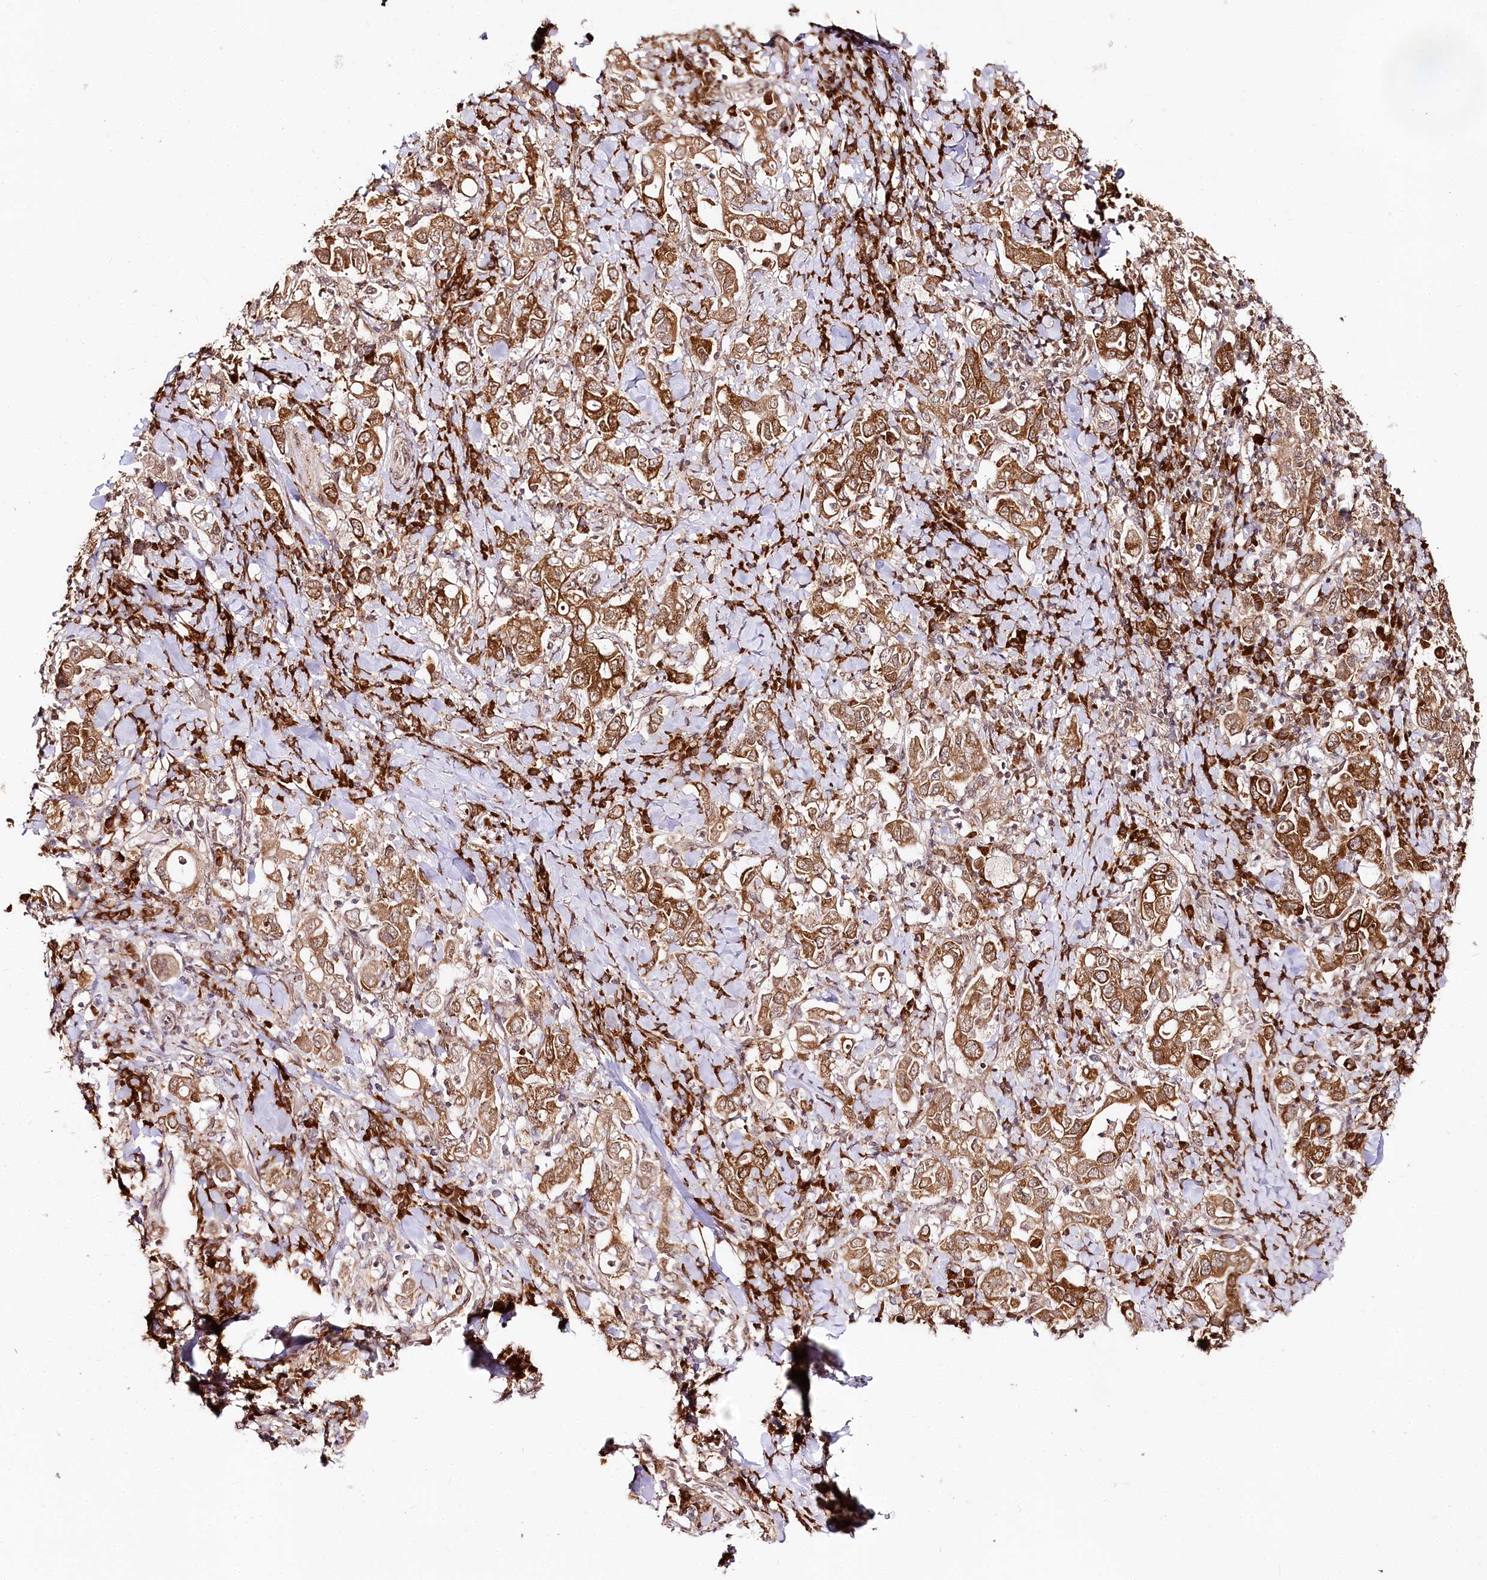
{"staining": {"intensity": "moderate", "quantity": ">75%", "location": "cytoplasmic/membranous"}, "tissue": "stomach cancer", "cell_type": "Tumor cells", "image_type": "cancer", "snomed": [{"axis": "morphology", "description": "Adenocarcinoma, NOS"}, {"axis": "topography", "description": "Stomach, upper"}], "caption": "Stomach cancer (adenocarcinoma) tissue reveals moderate cytoplasmic/membranous positivity in approximately >75% of tumor cells, visualized by immunohistochemistry. The staining was performed using DAB (3,3'-diaminobenzidine) to visualize the protein expression in brown, while the nuclei were stained in blue with hematoxylin (Magnification: 20x).", "gene": "ENSG00000144785", "patient": {"sex": "male", "age": 62}}